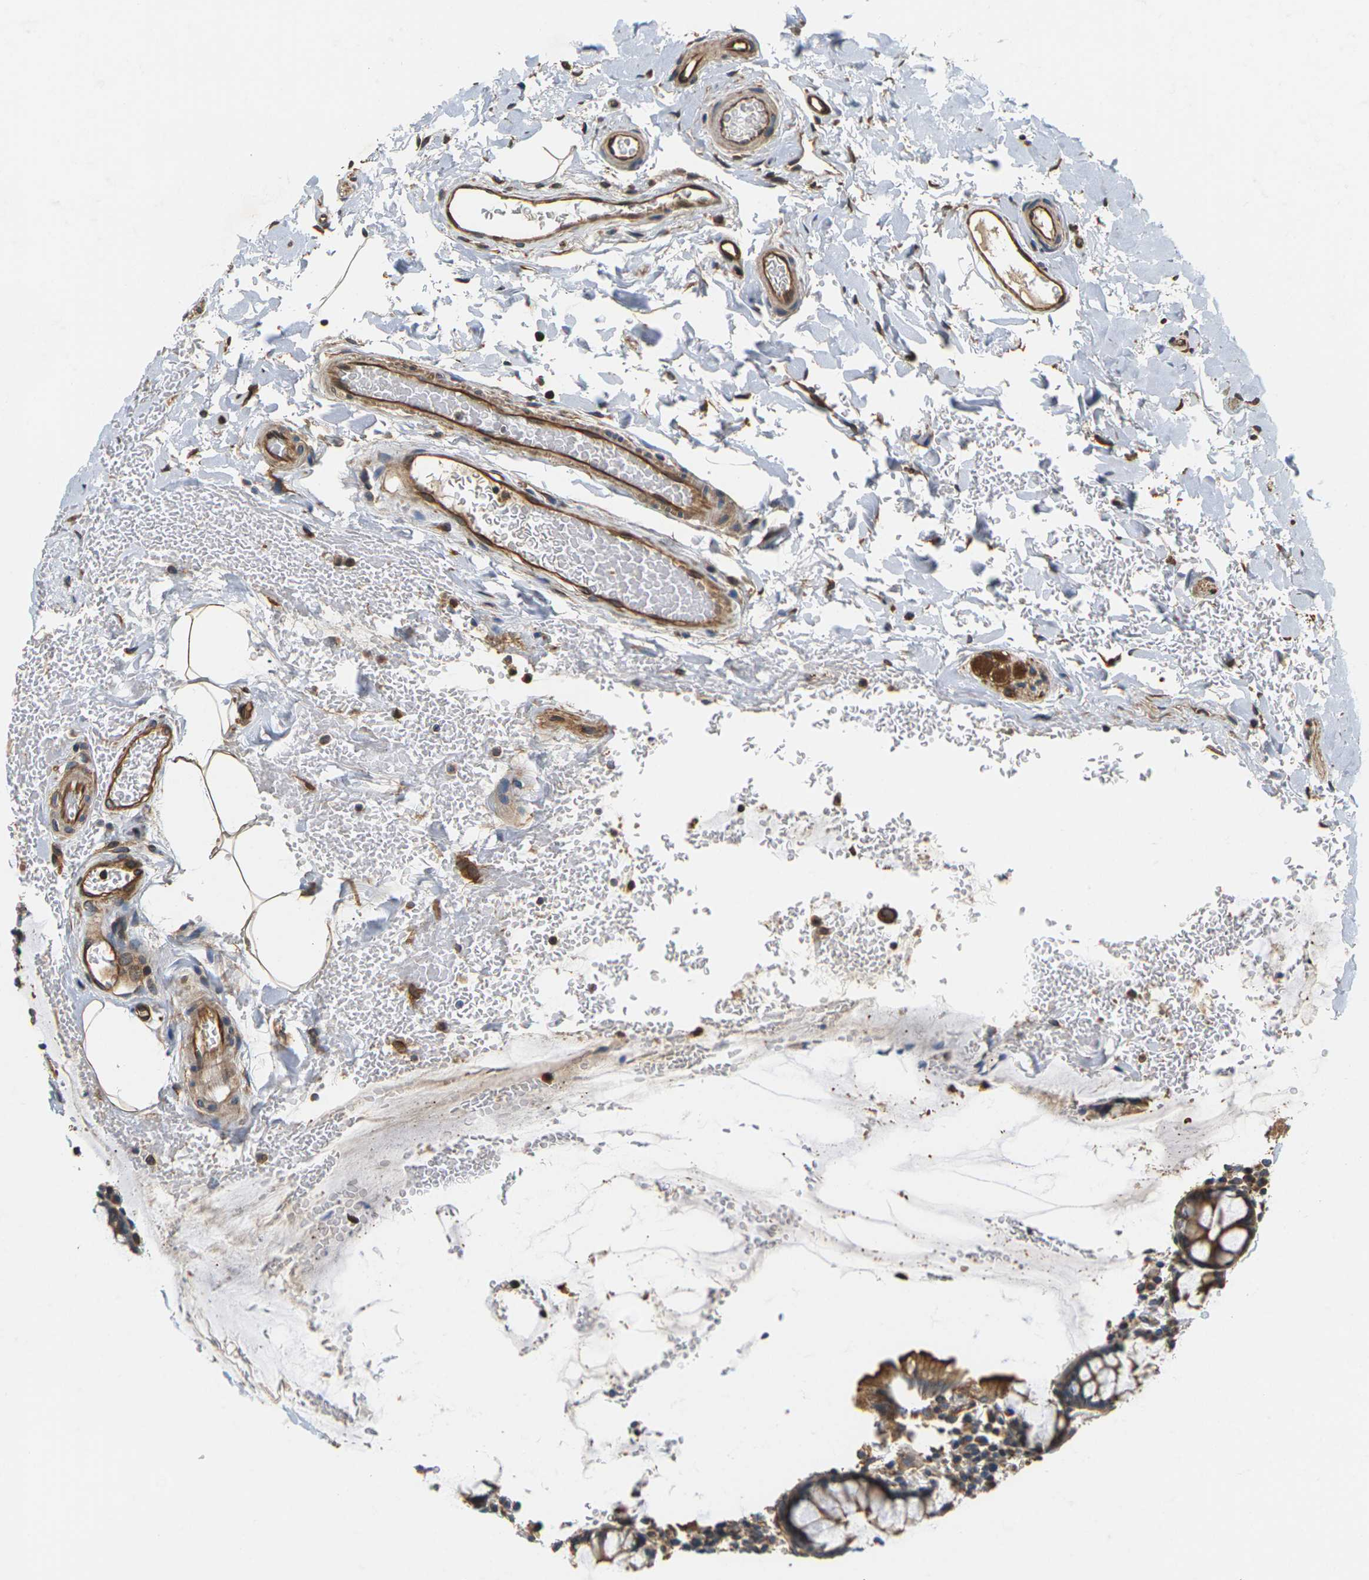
{"staining": {"intensity": "moderate", "quantity": ">75%", "location": "cytoplasmic/membranous"}, "tissue": "colon", "cell_type": "Endothelial cells", "image_type": "normal", "snomed": [{"axis": "morphology", "description": "Normal tissue, NOS"}, {"axis": "topography", "description": "Colon"}], "caption": "Human colon stained with a brown dye displays moderate cytoplasmic/membranous positive staining in approximately >75% of endothelial cells.", "gene": "PCDHB4", "patient": {"sex": "female", "age": 80}}